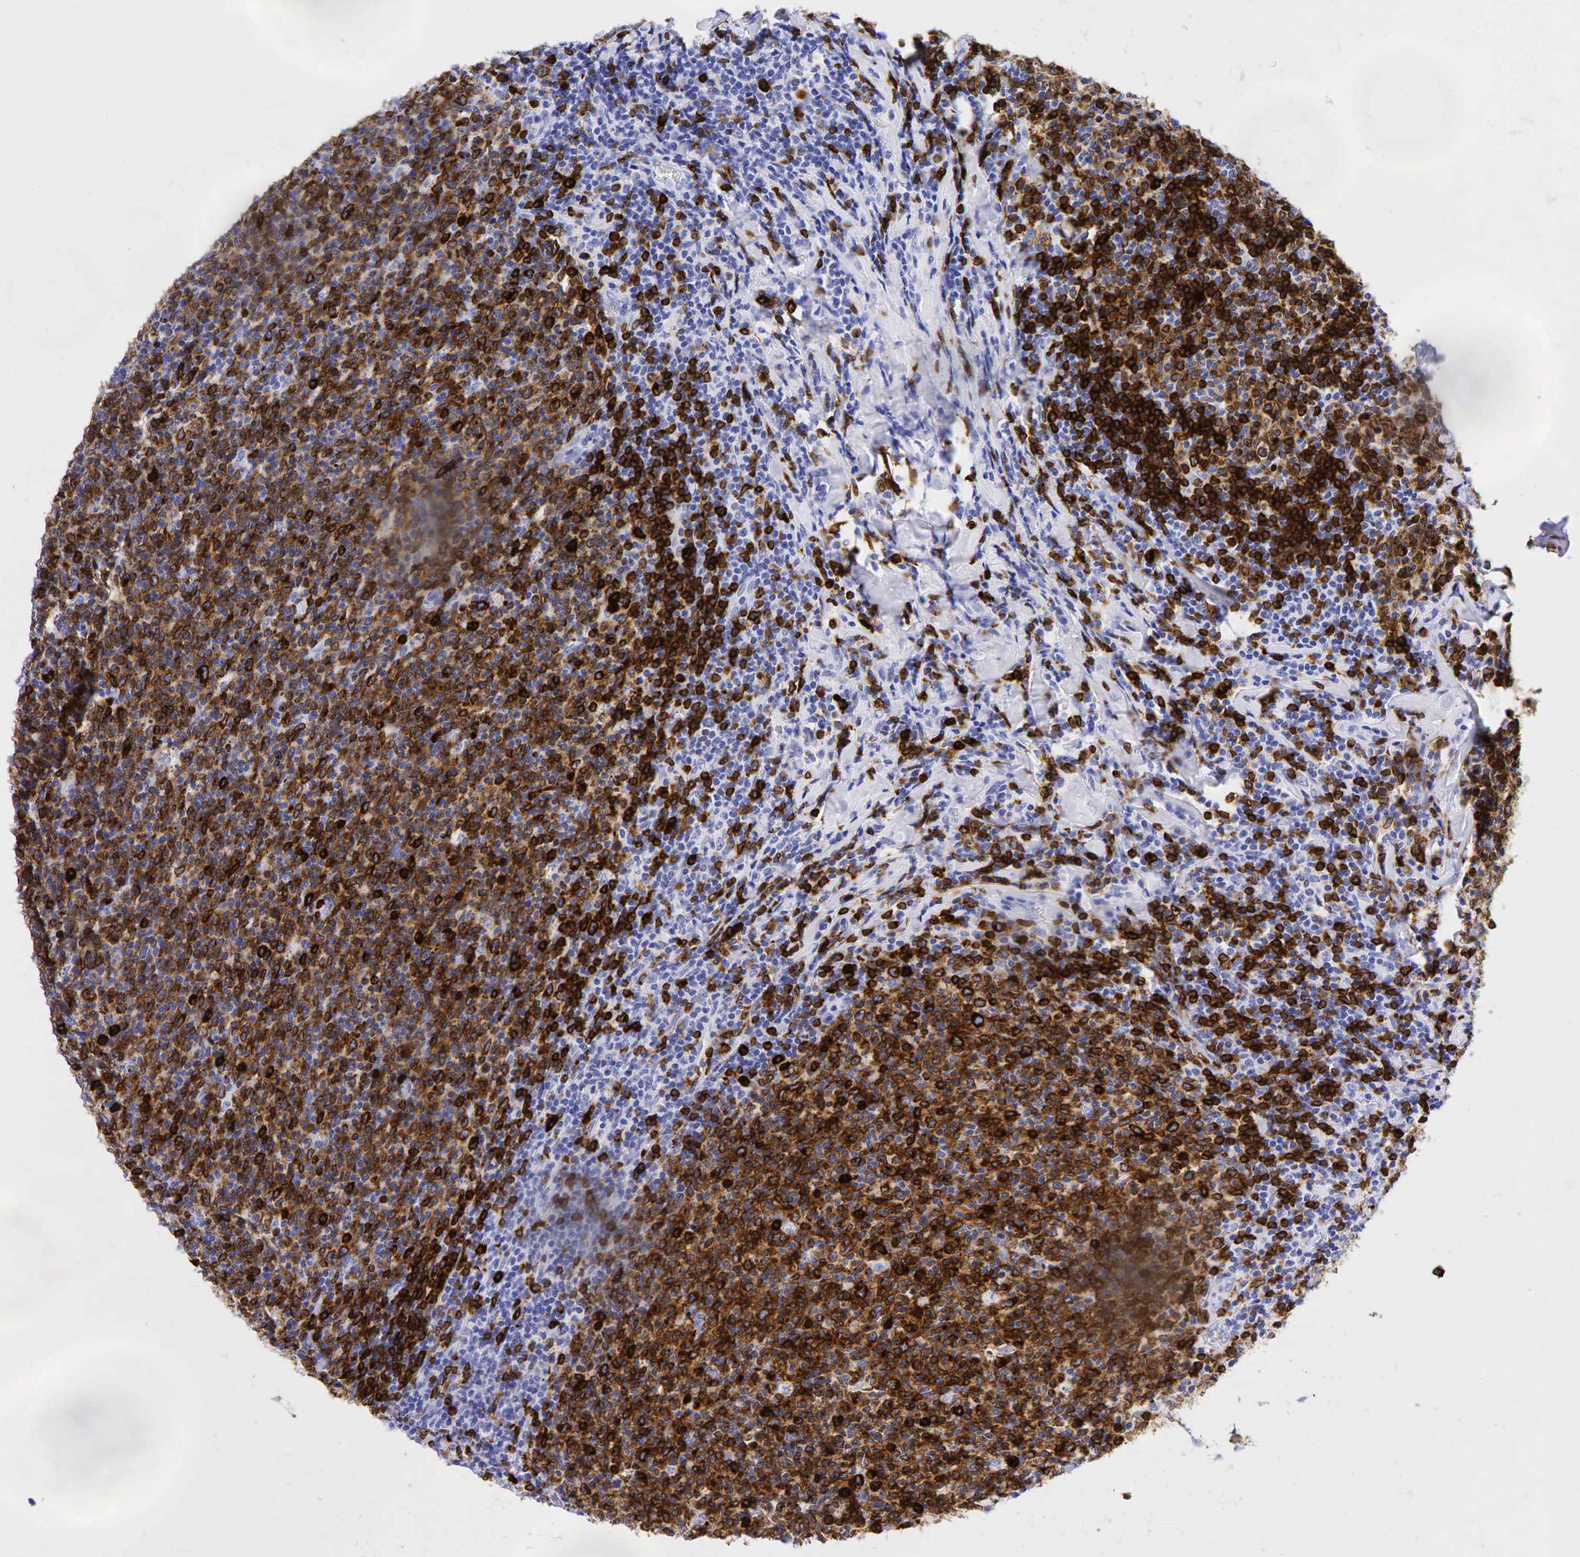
{"staining": {"intensity": "strong", "quantity": ">75%", "location": "cytoplasmic/membranous"}, "tissue": "lymphoma", "cell_type": "Tumor cells", "image_type": "cancer", "snomed": [{"axis": "morphology", "description": "Malignant lymphoma, non-Hodgkin's type, Low grade"}, {"axis": "topography", "description": "Lymph node"}], "caption": "This histopathology image demonstrates IHC staining of human low-grade malignant lymphoma, non-Hodgkin's type, with high strong cytoplasmic/membranous staining in about >75% of tumor cells.", "gene": "CD79A", "patient": {"sex": "male", "age": 74}}